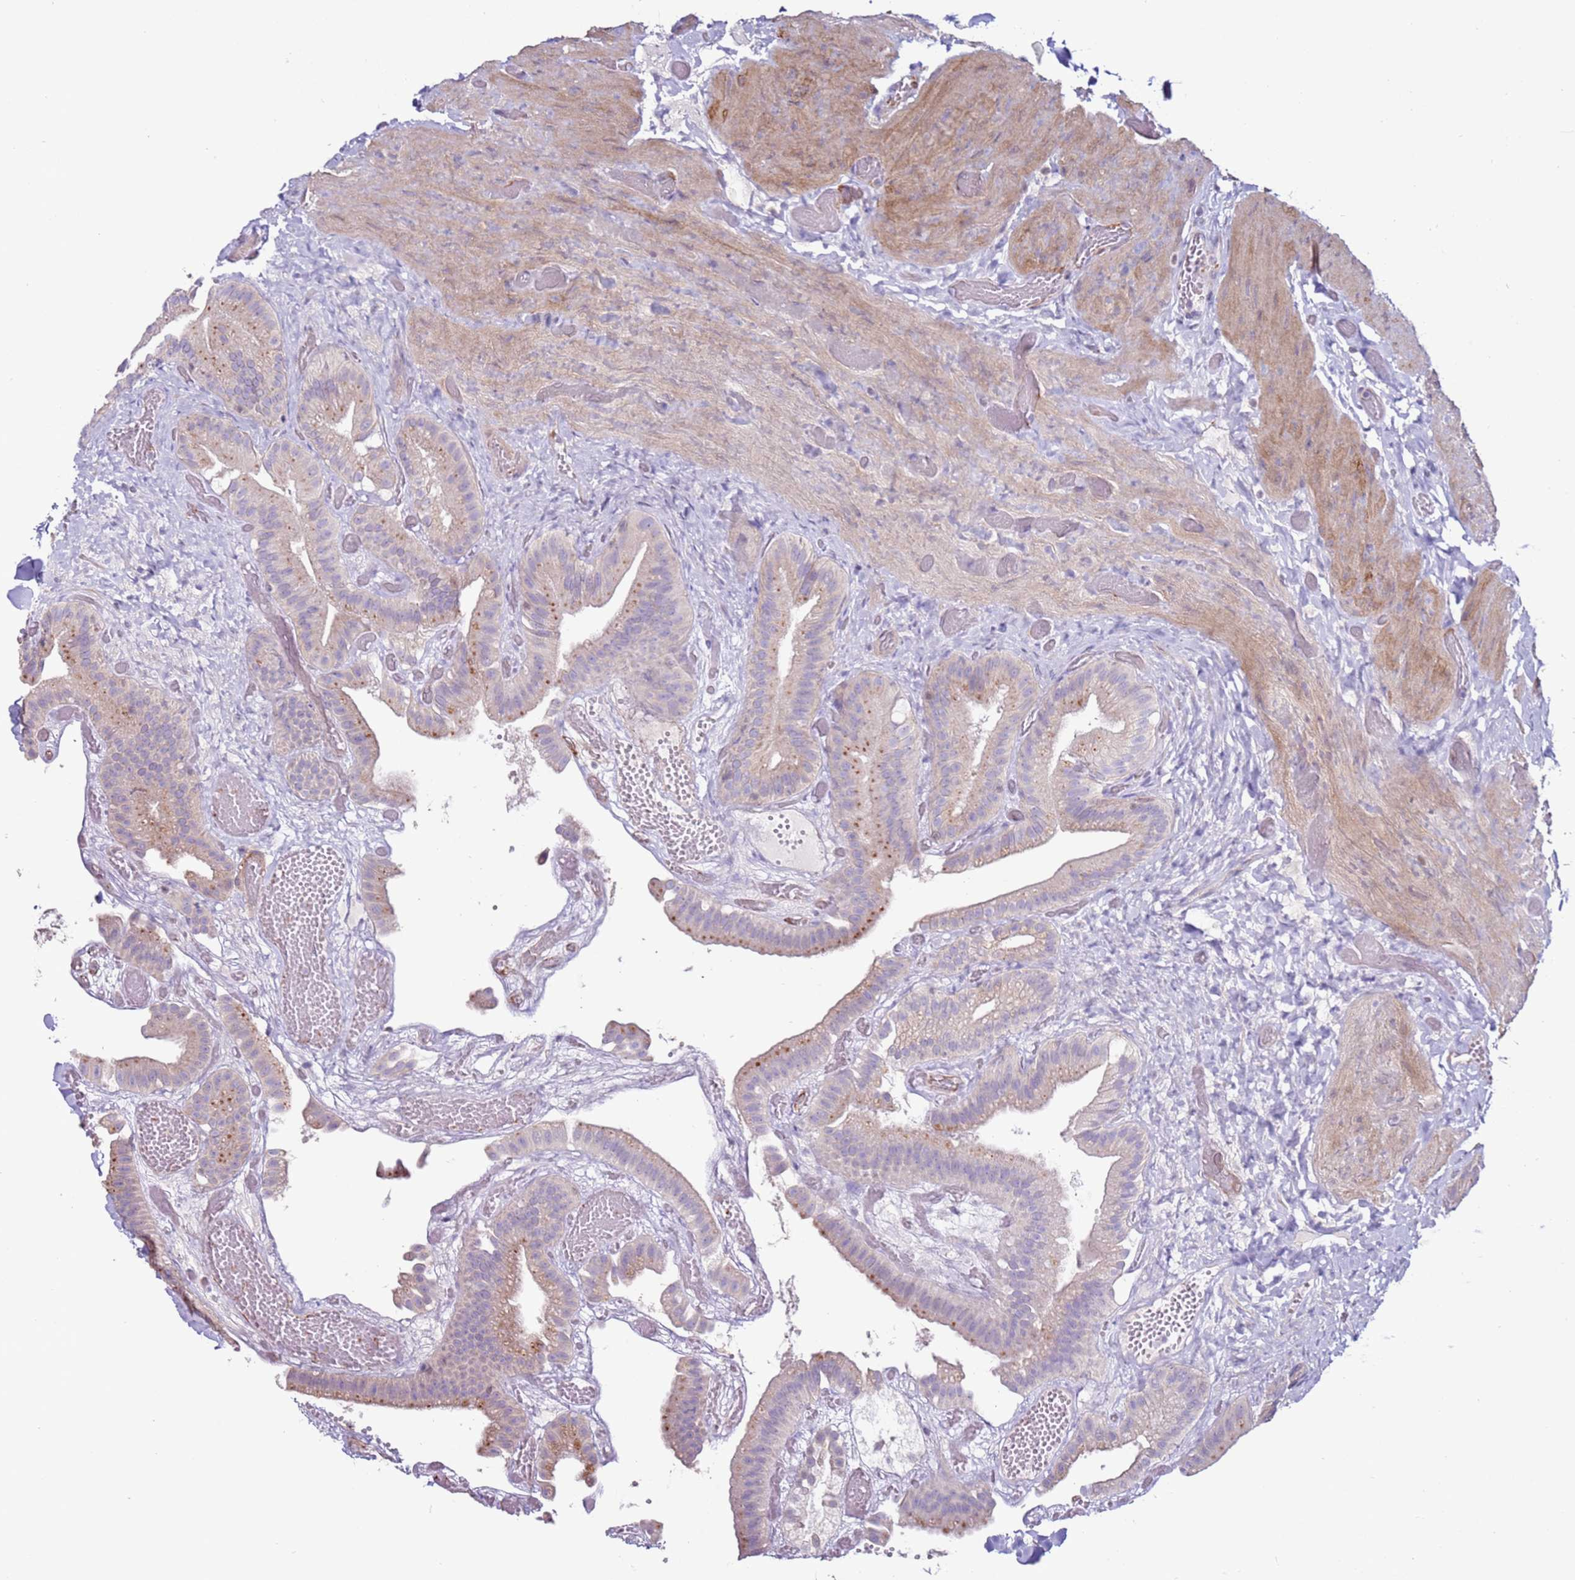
{"staining": {"intensity": "weak", "quantity": "<25%", "location": "cytoplasmic/membranous"}, "tissue": "gallbladder", "cell_type": "Glandular cells", "image_type": "normal", "snomed": [{"axis": "morphology", "description": "Normal tissue, NOS"}, {"axis": "topography", "description": "Gallbladder"}], "caption": "The photomicrograph displays no significant expression in glandular cells of gallbladder.", "gene": "CLEC4M", "patient": {"sex": "female", "age": 64}}